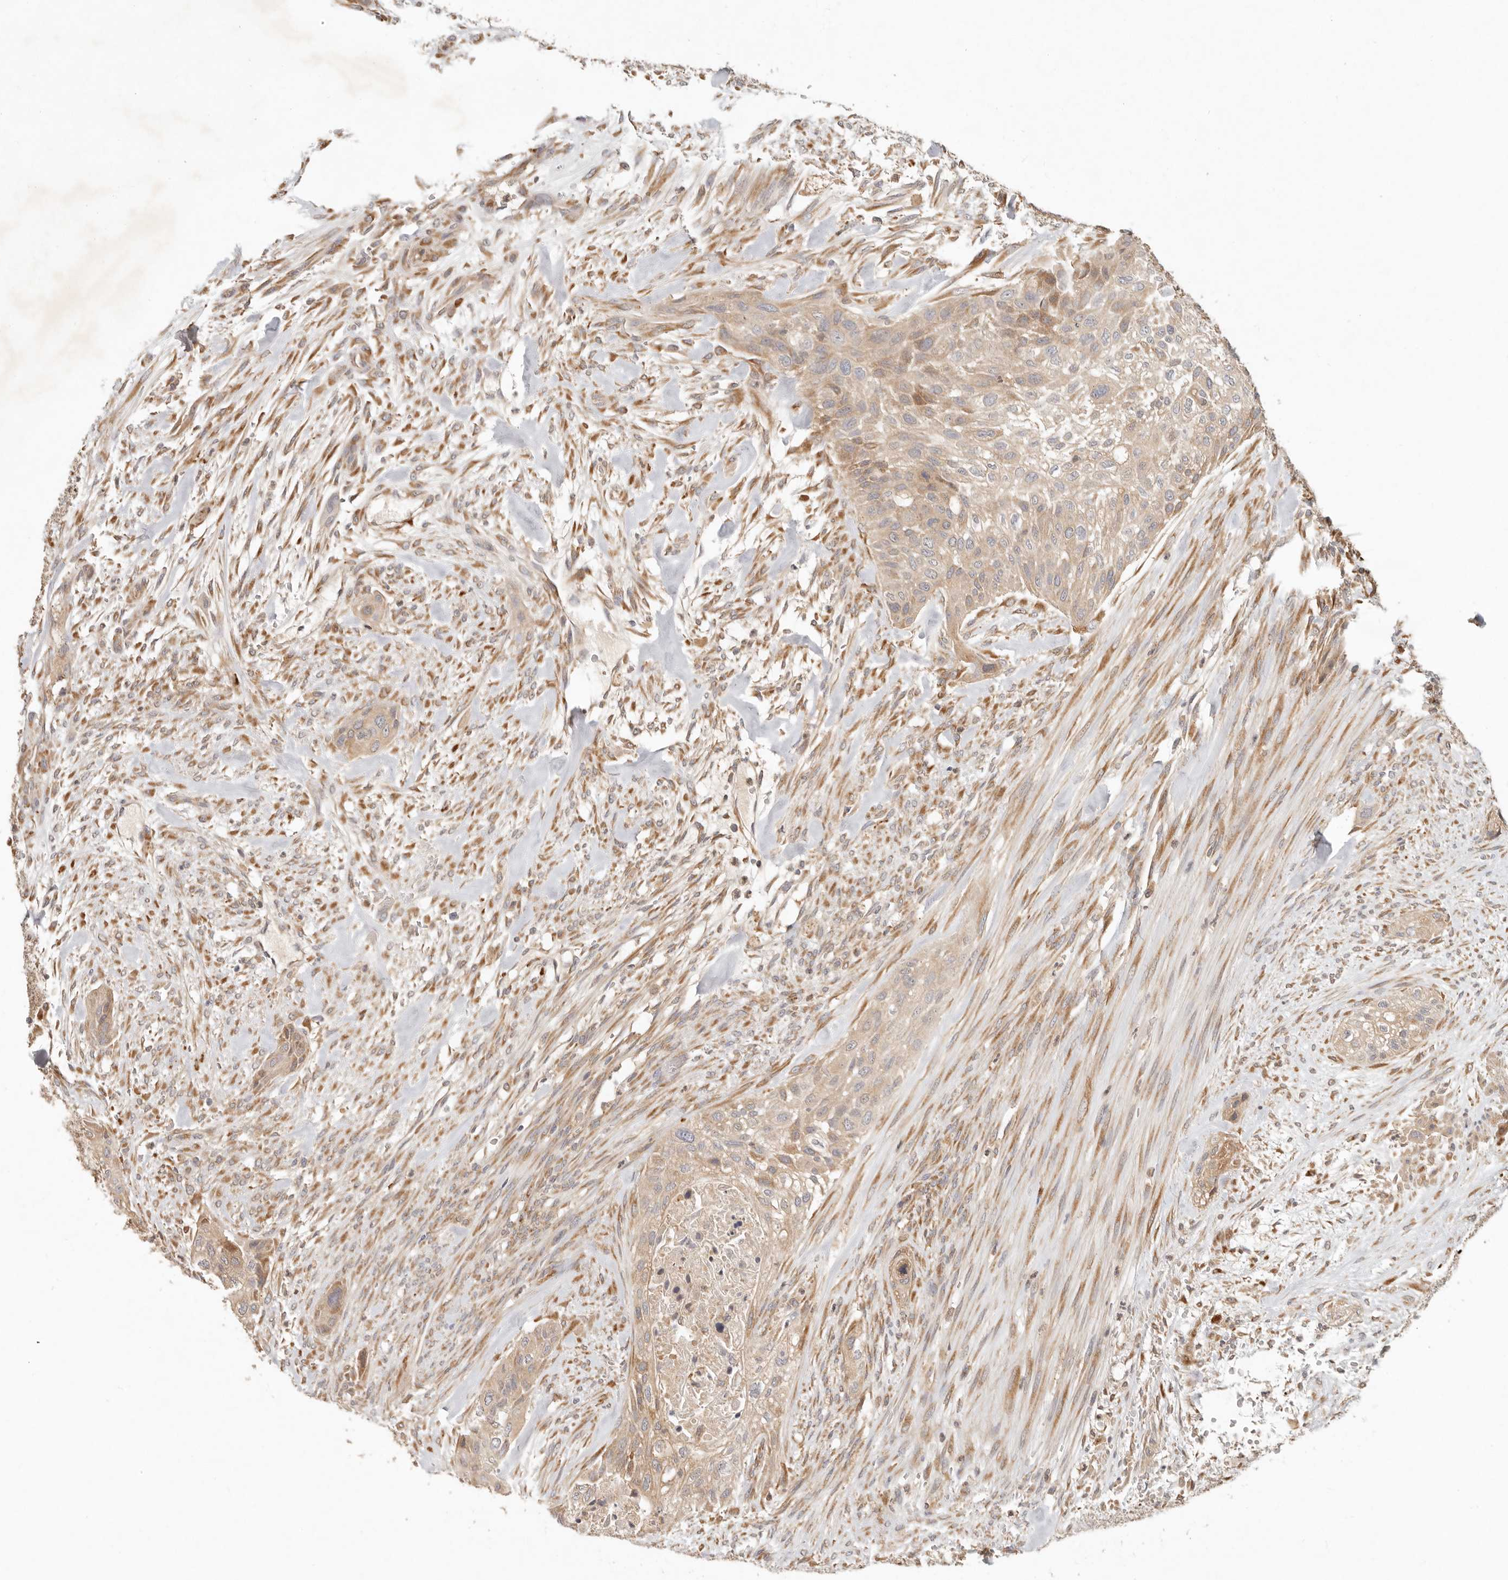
{"staining": {"intensity": "weak", "quantity": ">75%", "location": "cytoplasmic/membranous"}, "tissue": "urothelial cancer", "cell_type": "Tumor cells", "image_type": "cancer", "snomed": [{"axis": "morphology", "description": "Urothelial carcinoma, High grade"}, {"axis": "topography", "description": "Urinary bladder"}], "caption": "Urothelial cancer tissue displays weak cytoplasmic/membranous positivity in about >75% of tumor cells, visualized by immunohistochemistry. The staining is performed using DAB brown chromogen to label protein expression. The nuclei are counter-stained blue using hematoxylin.", "gene": "ARHGEF10L", "patient": {"sex": "male", "age": 35}}